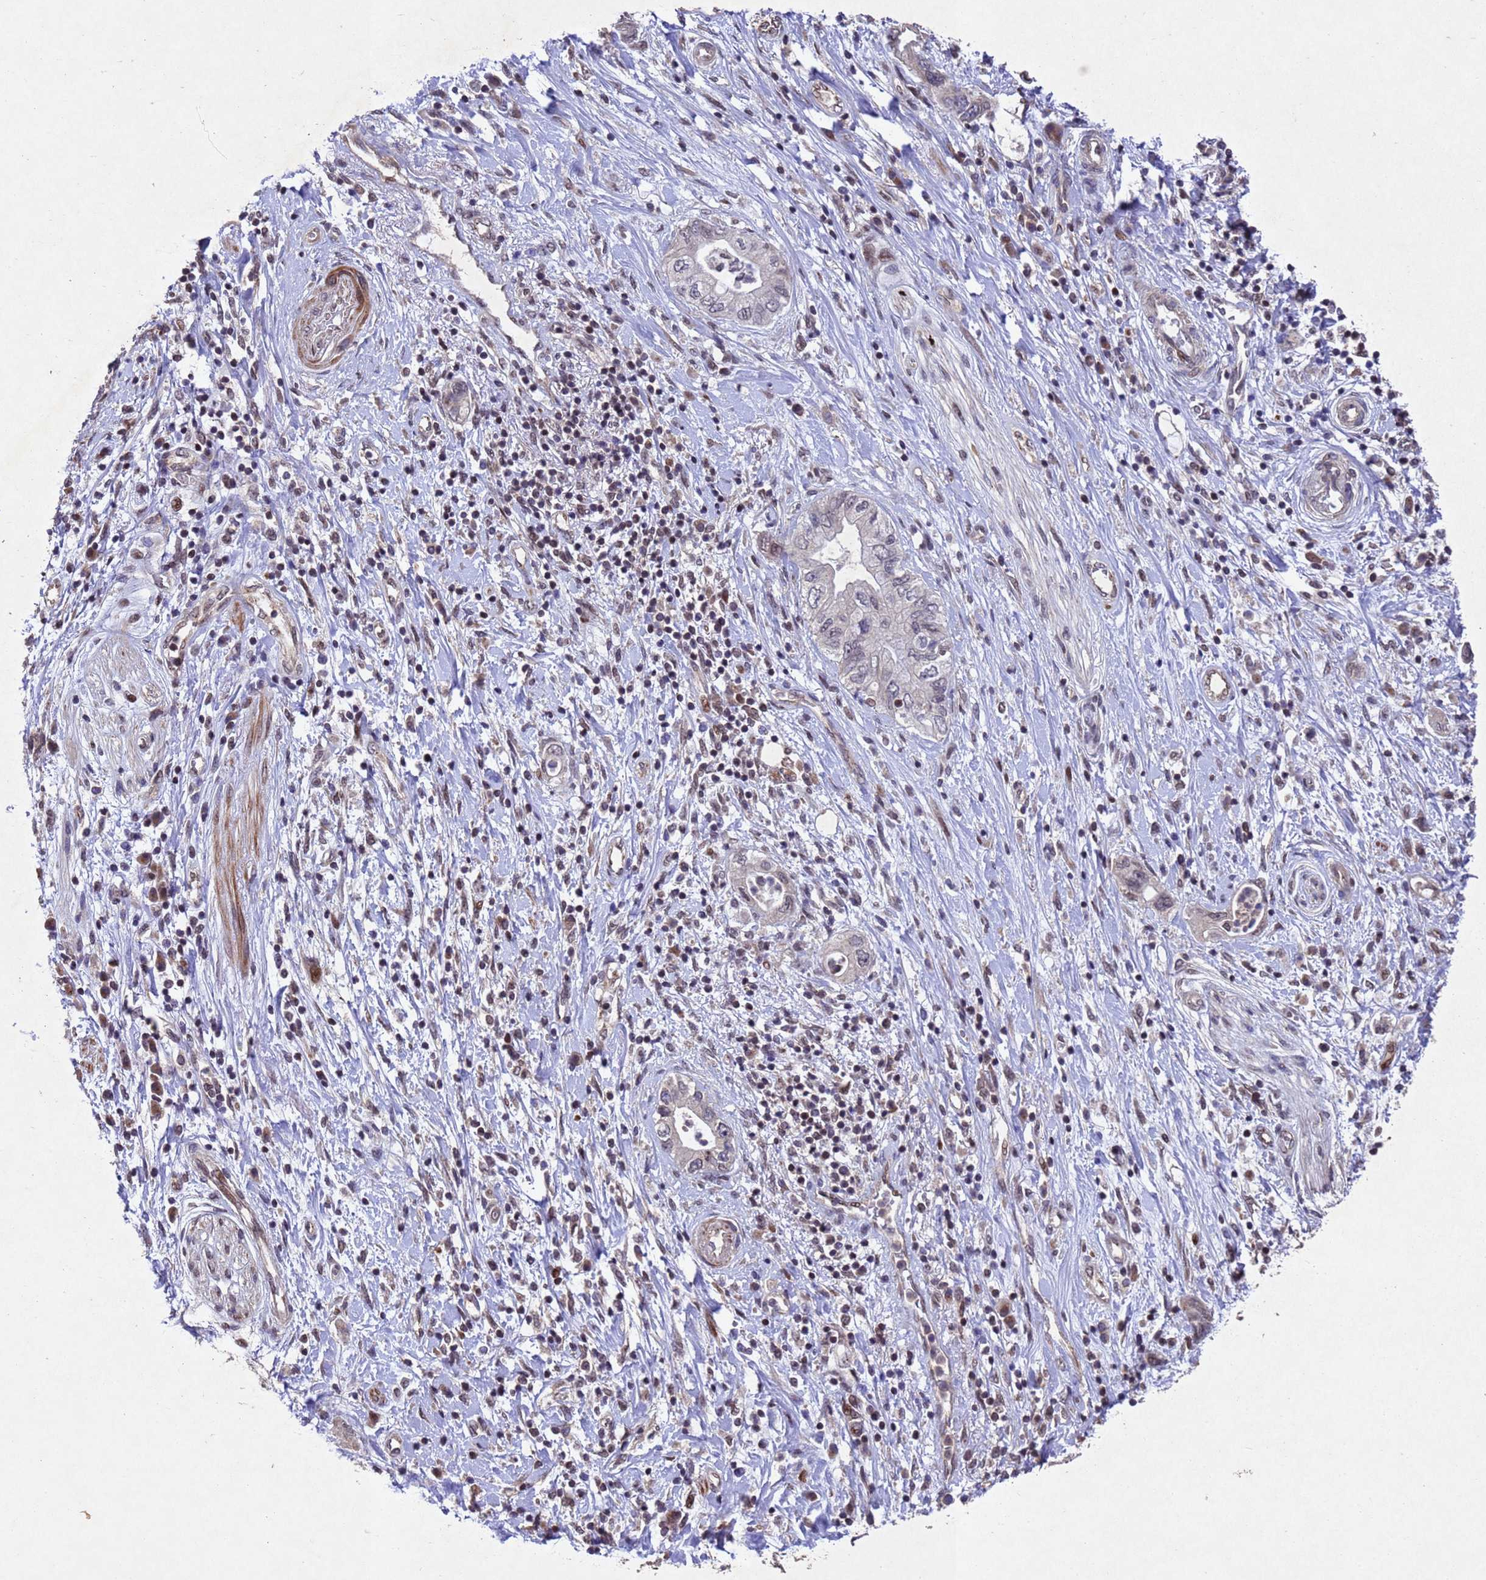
{"staining": {"intensity": "negative", "quantity": "none", "location": "none"}, "tissue": "pancreatic cancer", "cell_type": "Tumor cells", "image_type": "cancer", "snomed": [{"axis": "morphology", "description": "Adenocarcinoma, NOS"}, {"axis": "topography", "description": "Pancreas"}], "caption": "DAB (3,3'-diaminobenzidine) immunohistochemical staining of human adenocarcinoma (pancreatic) exhibits no significant positivity in tumor cells.", "gene": "TBK1", "patient": {"sex": "female", "age": 73}}